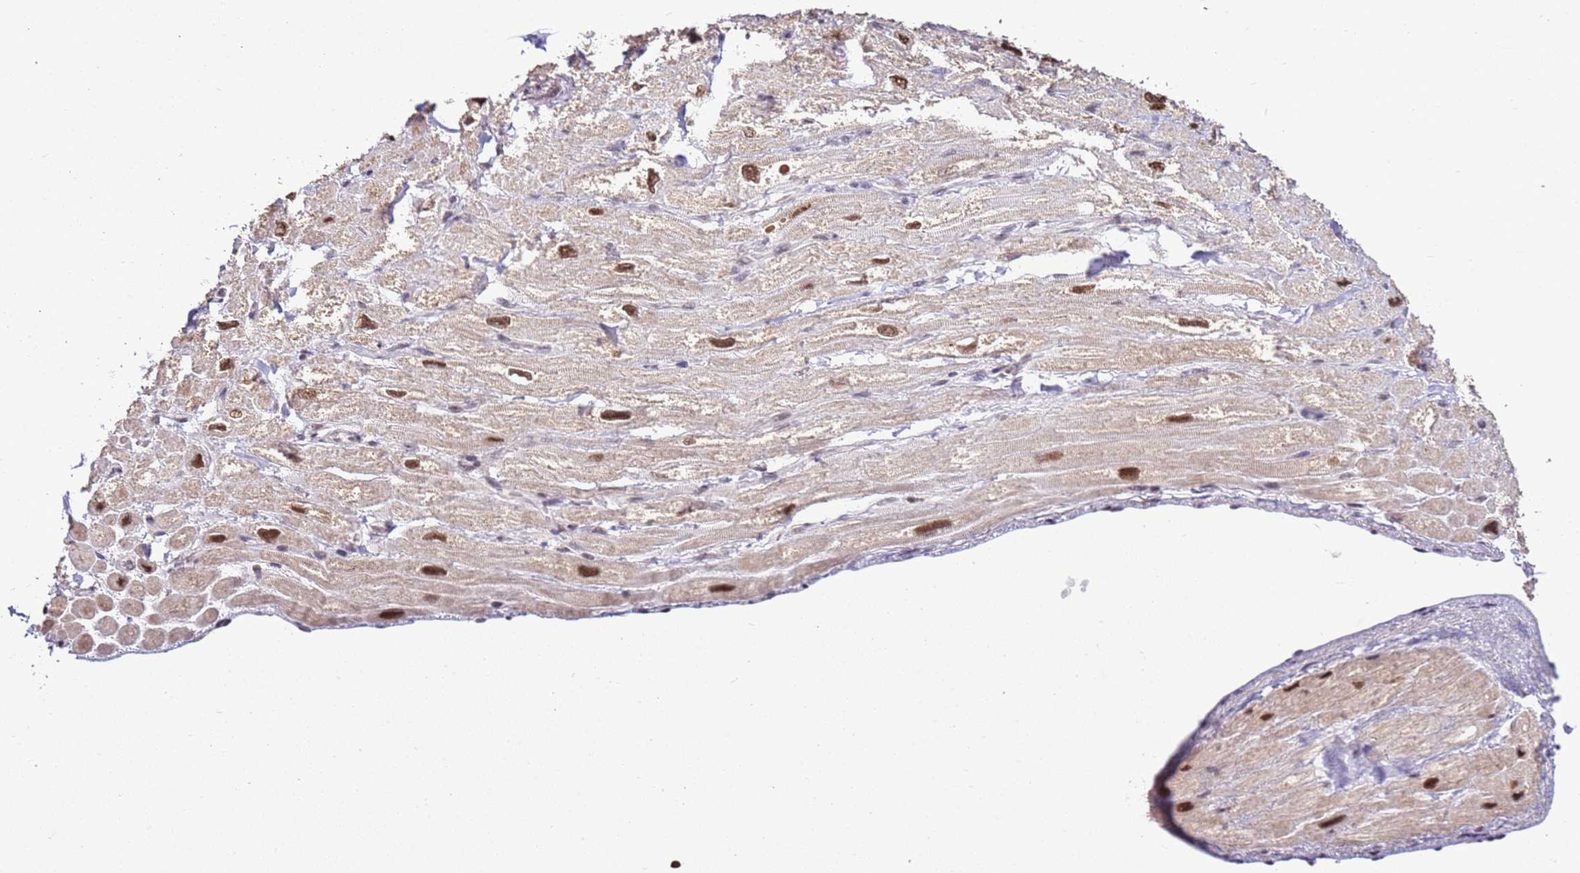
{"staining": {"intensity": "strong", "quantity": "<25%", "location": "cytoplasmic/membranous,nuclear"}, "tissue": "heart muscle", "cell_type": "Cardiomyocytes", "image_type": "normal", "snomed": [{"axis": "morphology", "description": "Normal tissue, NOS"}, {"axis": "topography", "description": "Heart"}], "caption": "Immunohistochemistry (IHC) image of unremarkable human heart muscle stained for a protein (brown), which exhibits medium levels of strong cytoplasmic/membranous,nuclear staining in approximately <25% of cardiomyocytes.", "gene": "AKAP8L", "patient": {"sex": "male", "age": 65}}